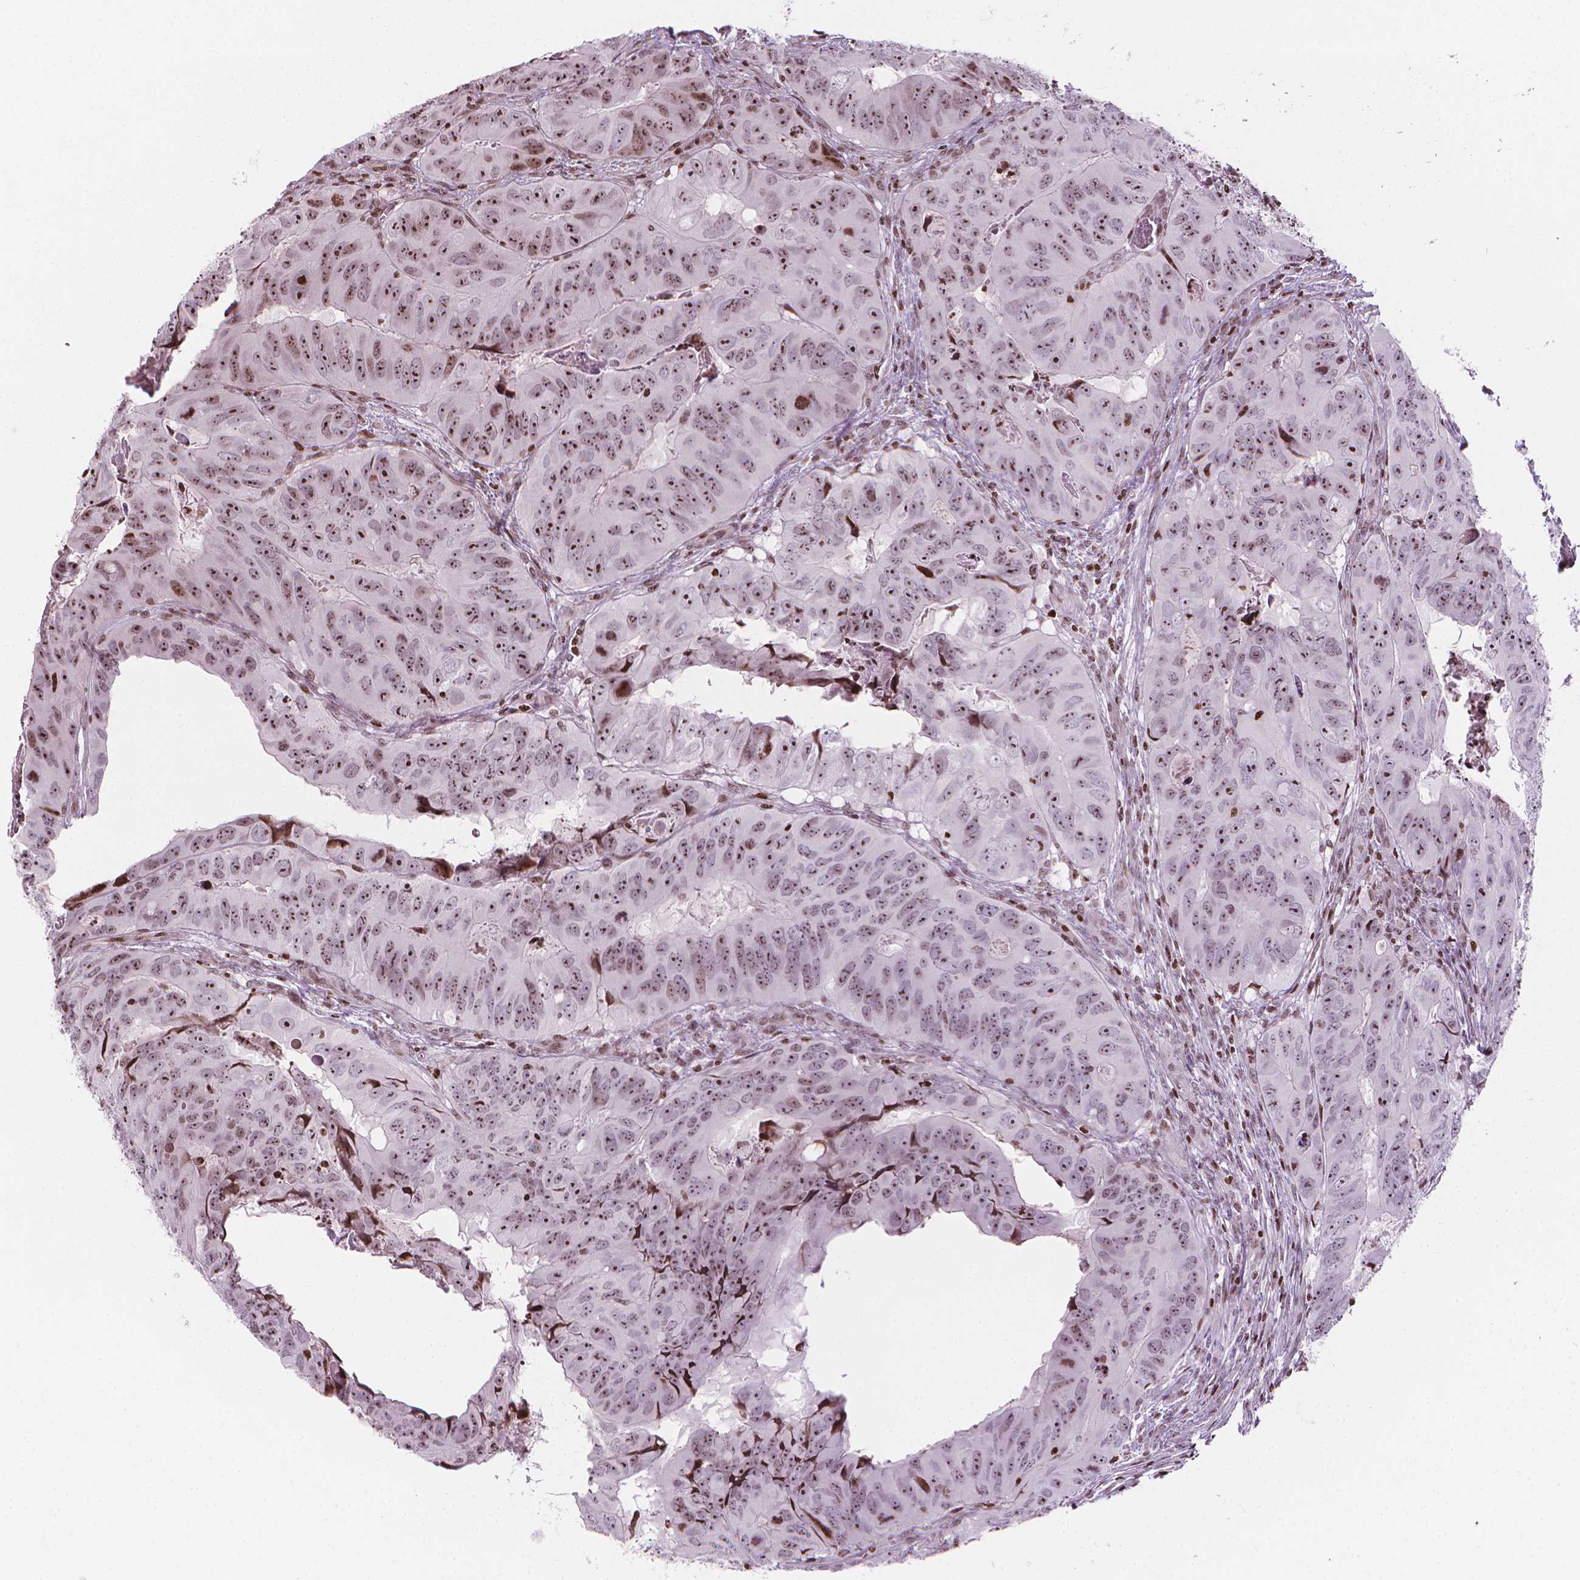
{"staining": {"intensity": "strong", "quantity": ">75%", "location": "nuclear"}, "tissue": "colorectal cancer", "cell_type": "Tumor cells", "image_type": "cancer", "snomed": [{"axis": "morphology", "description": "Adenocarcinoma, NOS"}, {"axis": "topography", "description": "Colon"}], "caption": "Colorectal adenocarcinoma tissue shows strong nuclear staining in approximately >75% of tumor cells", "gene": "PIP4K2A", "patient": {"sex": "male", "age": 79}}